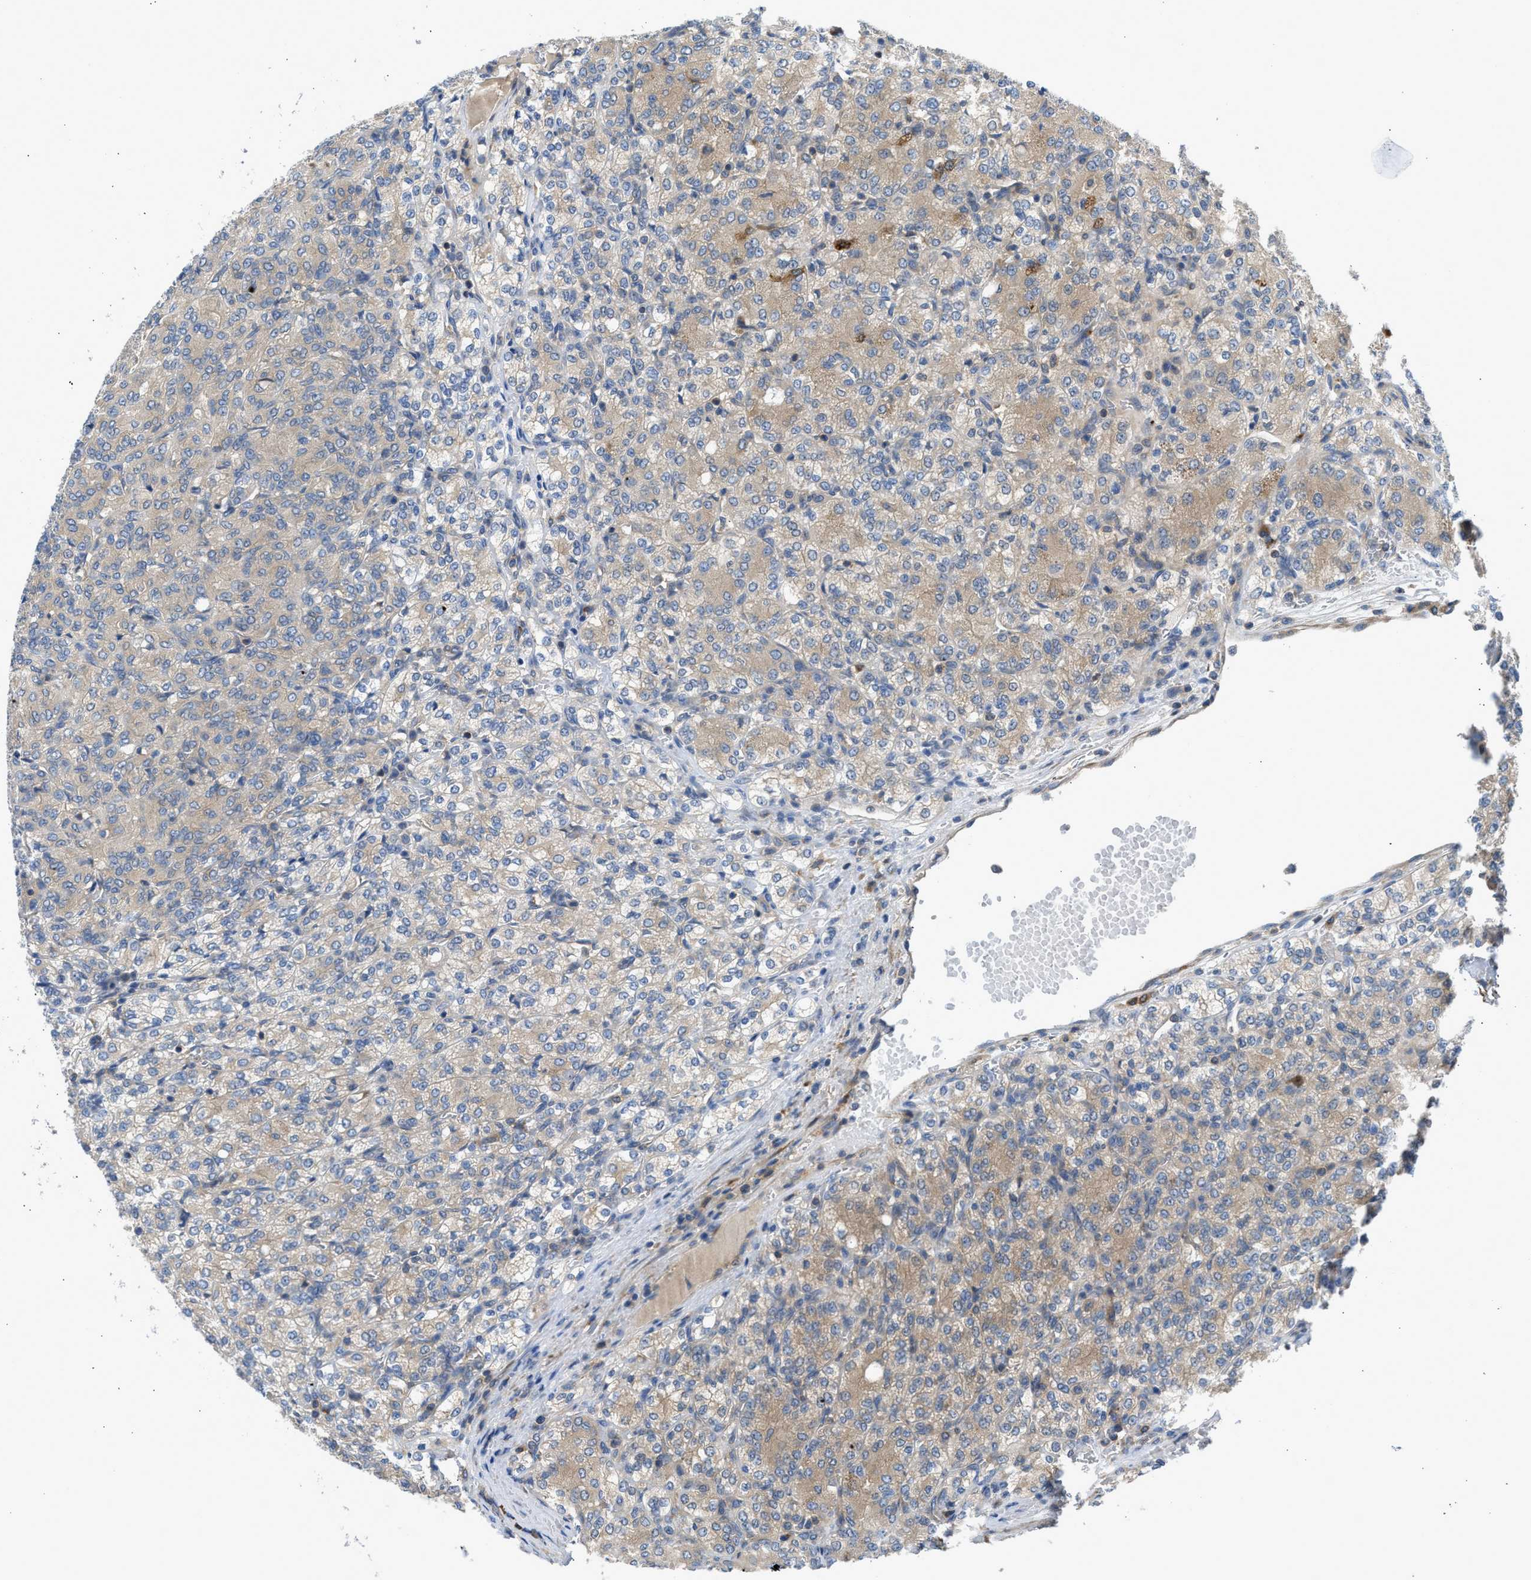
{"staining": {"intensity": "weak", "quantity": "25%-75%", "location": "cytoplasmic/membranous"}, "tissue": "renal cancer", "cell_type": "Tumor cells", "image_type": "cancer", "snomed": [{"axis": "morphology", "description": "Adenocarcinoma, NOS"}, {"axis": "topography", "description": "Kidney"}], "caption": "This is a photomicrograph of IHC staining of renal cancer, which shows weak positivity in the cytoplasmic/membranous of tumor cells.", "gene": "CHKB", "patient": {"sex": "male", "age": 77}}